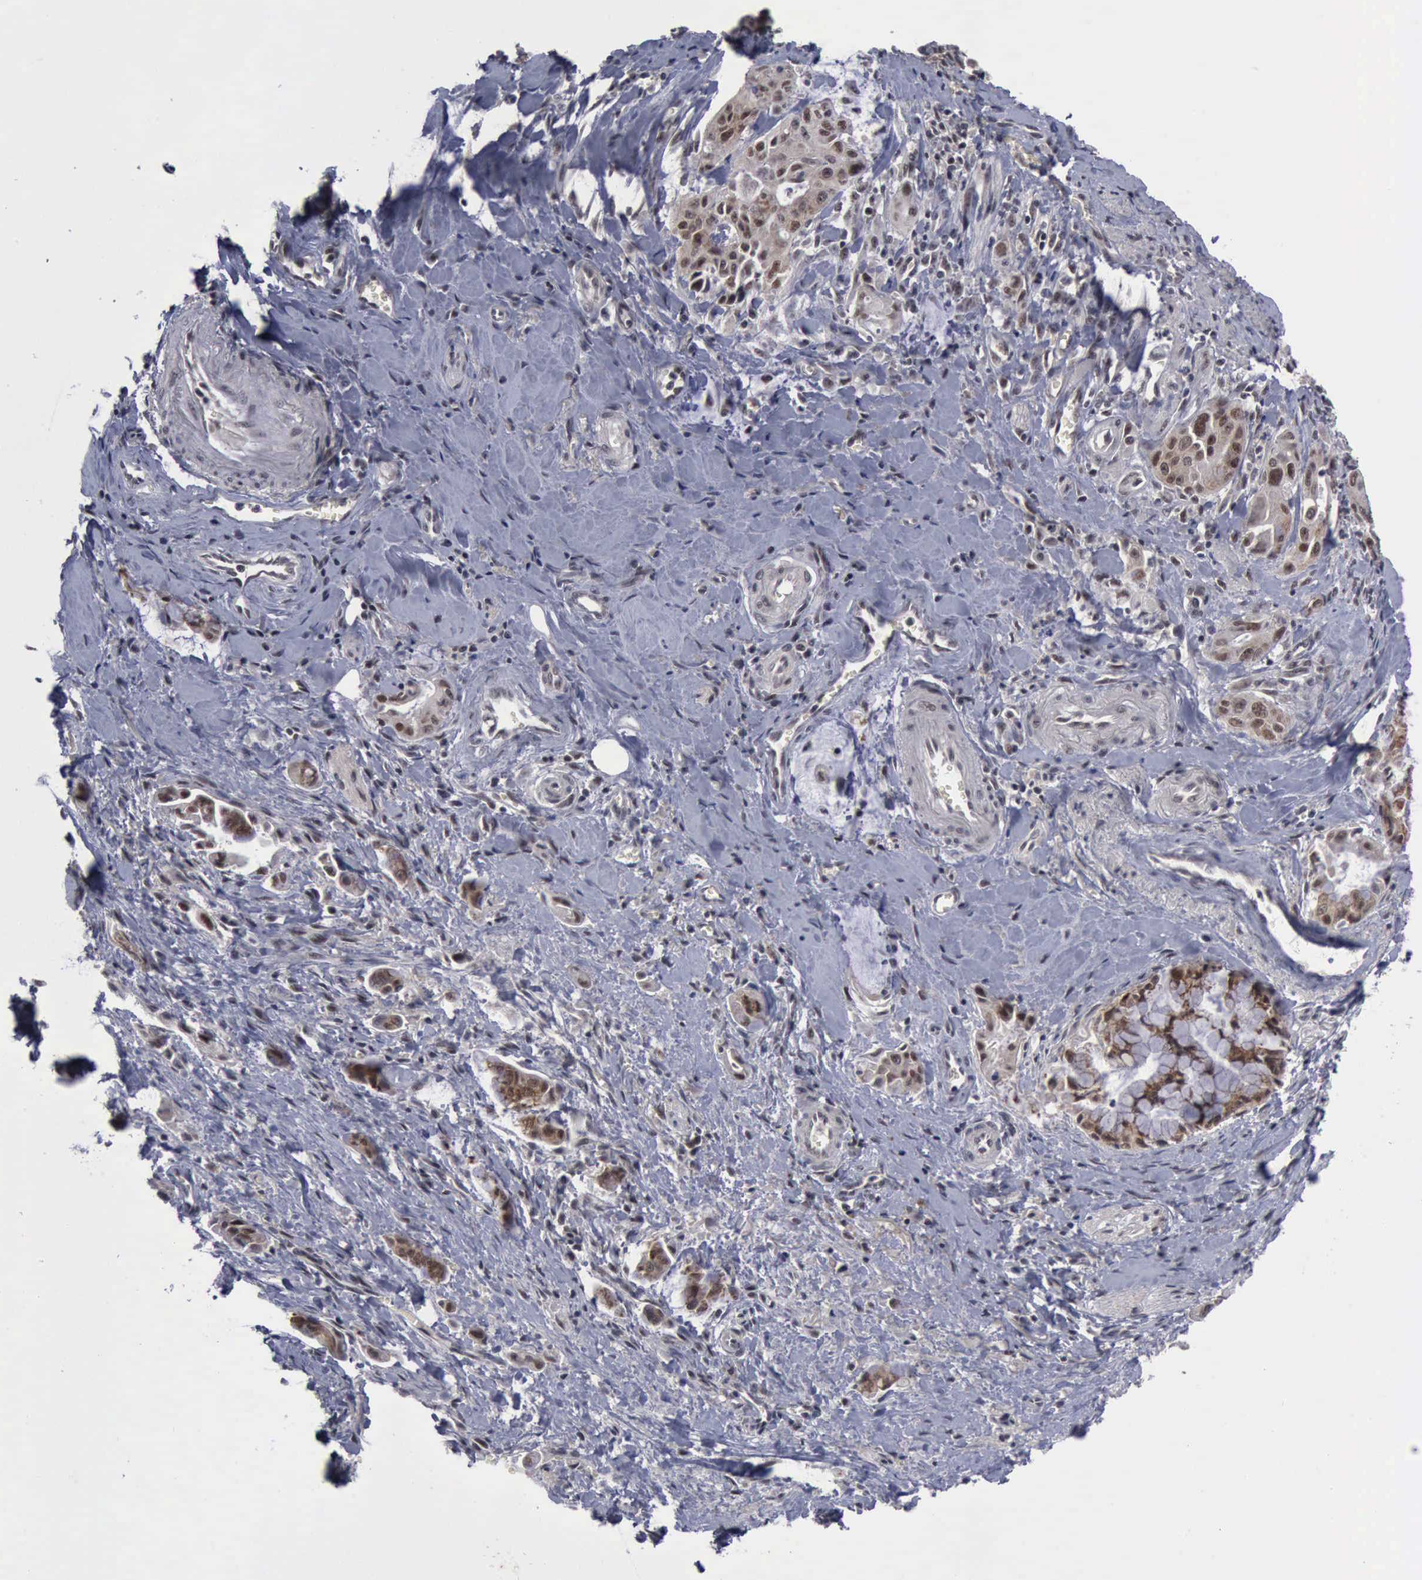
{"staining": {"intensity": "moderate", "quantity": ">75%", "location": "nuclear"}, "tissue": "pancreatic cancer", "cell_type": "Tumor cells", "image_type": "cancer", "snomed": [{"axis": "morphology", "description": "Adenocarcinoma, NOS"}, {"axis": "topography", "description": "Pancreas"}], "caption": "Tumor cells show medium levels of moderate nuclear positivity in about >75% of cells in human adenocarcinoma (pancreatic). (Stains: DAB in brown, nuclei in blue, Microscopy: brightfield microscopy at high magnification).", "gene": "ATM", "patient": {"sex": "male", "age": 59}}